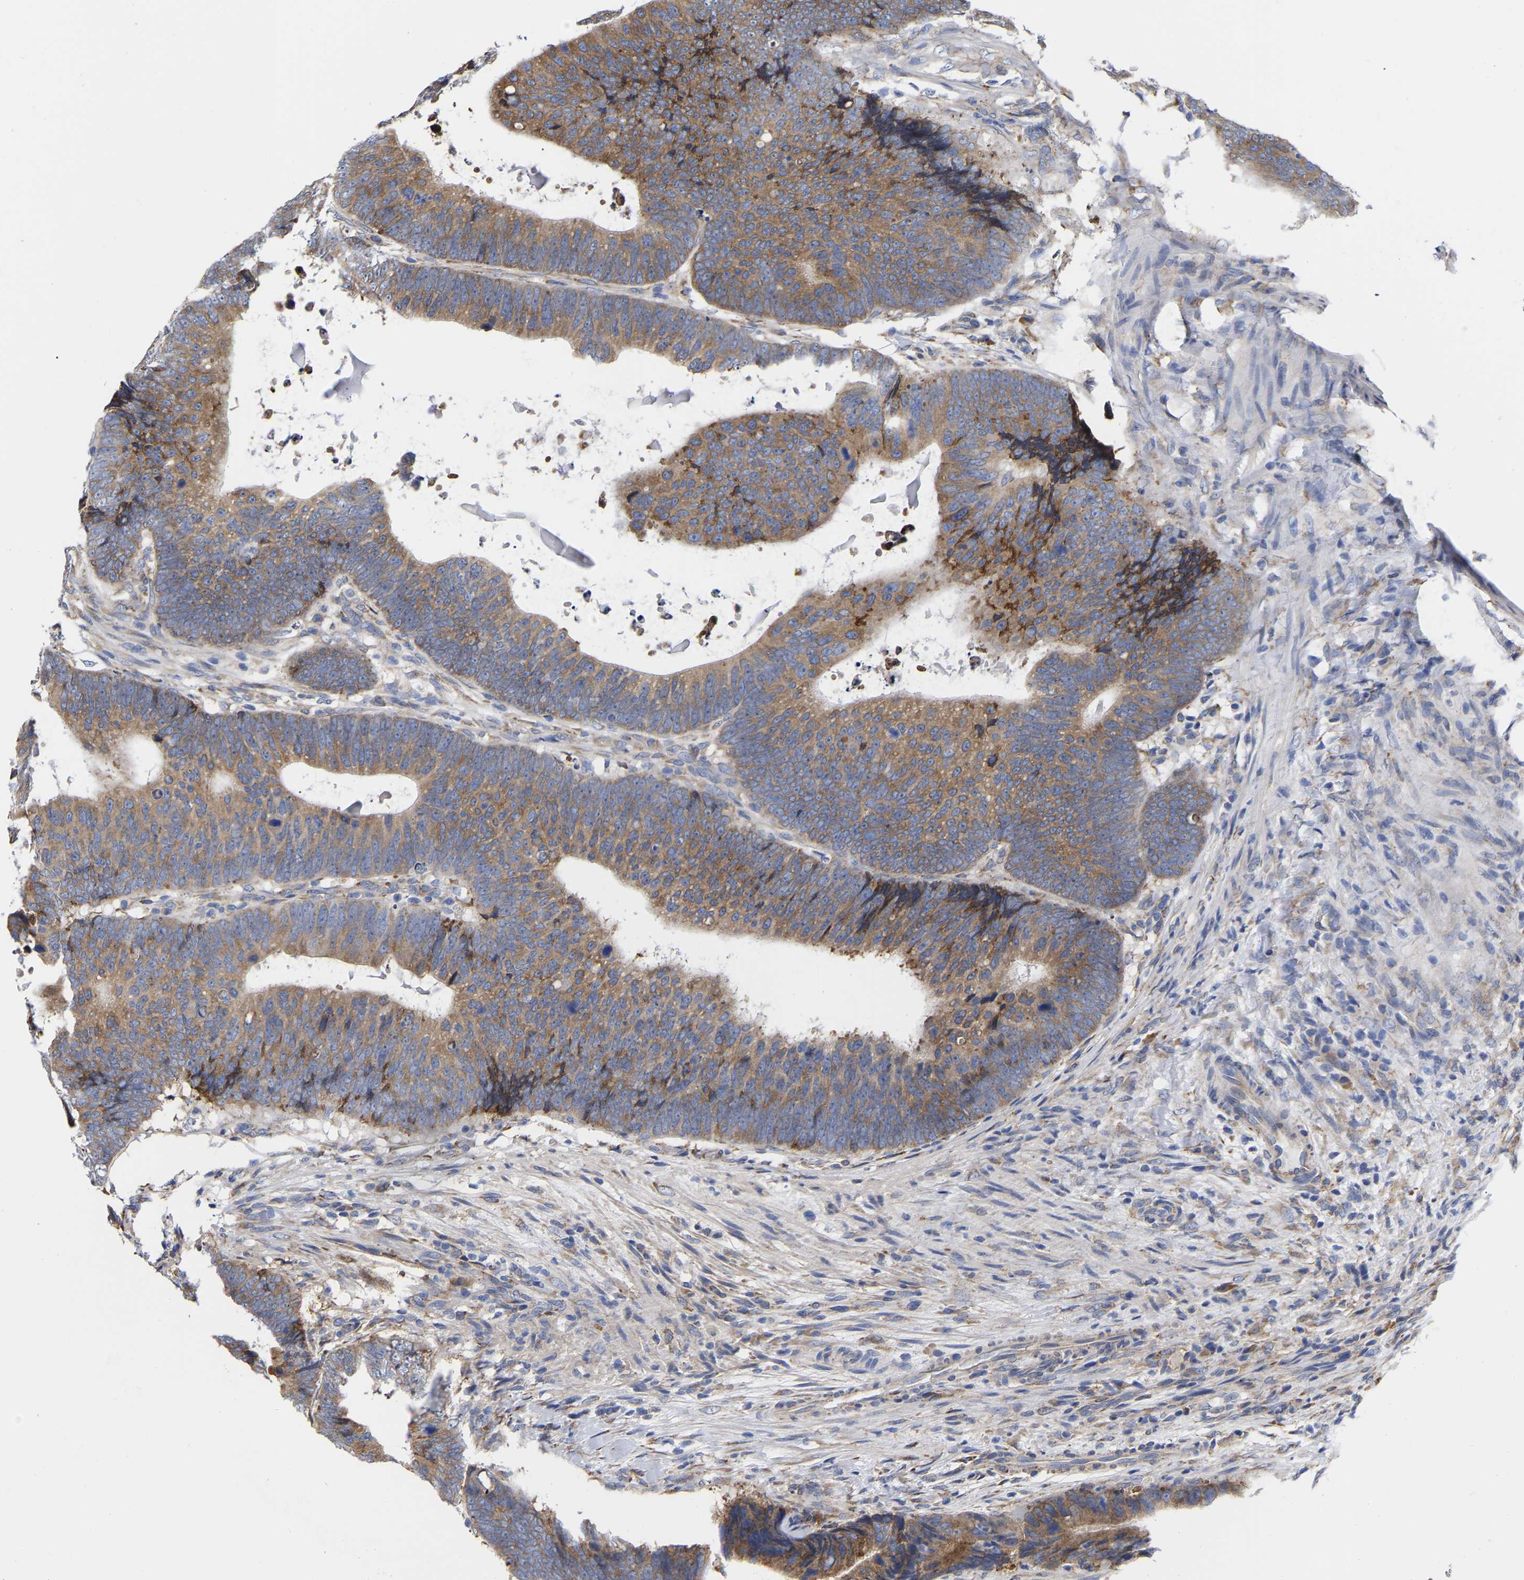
{"staining": {"intensity": "moderate", "quantity": ">75%", "location": "cytoplasmic/membranous"}, "tissue": "colorectal cancer", "cell_type": "Tumor cells", "image_type": "cancer", "snomed": [{"axis": "morphology", "description": "Adenocarcinoma, NOS"}, {"axis": "topography", "description": "Colon"}], "caption": "Immunohistochemistry (DAB) staining of adenocarcinoma (colorectal) reveals moderate cytoplasmic/membranous protein expression in approximately >75% of tumor cells.", "gene": "CFAP298", "patient": {"sex": "male", "age": 56}}